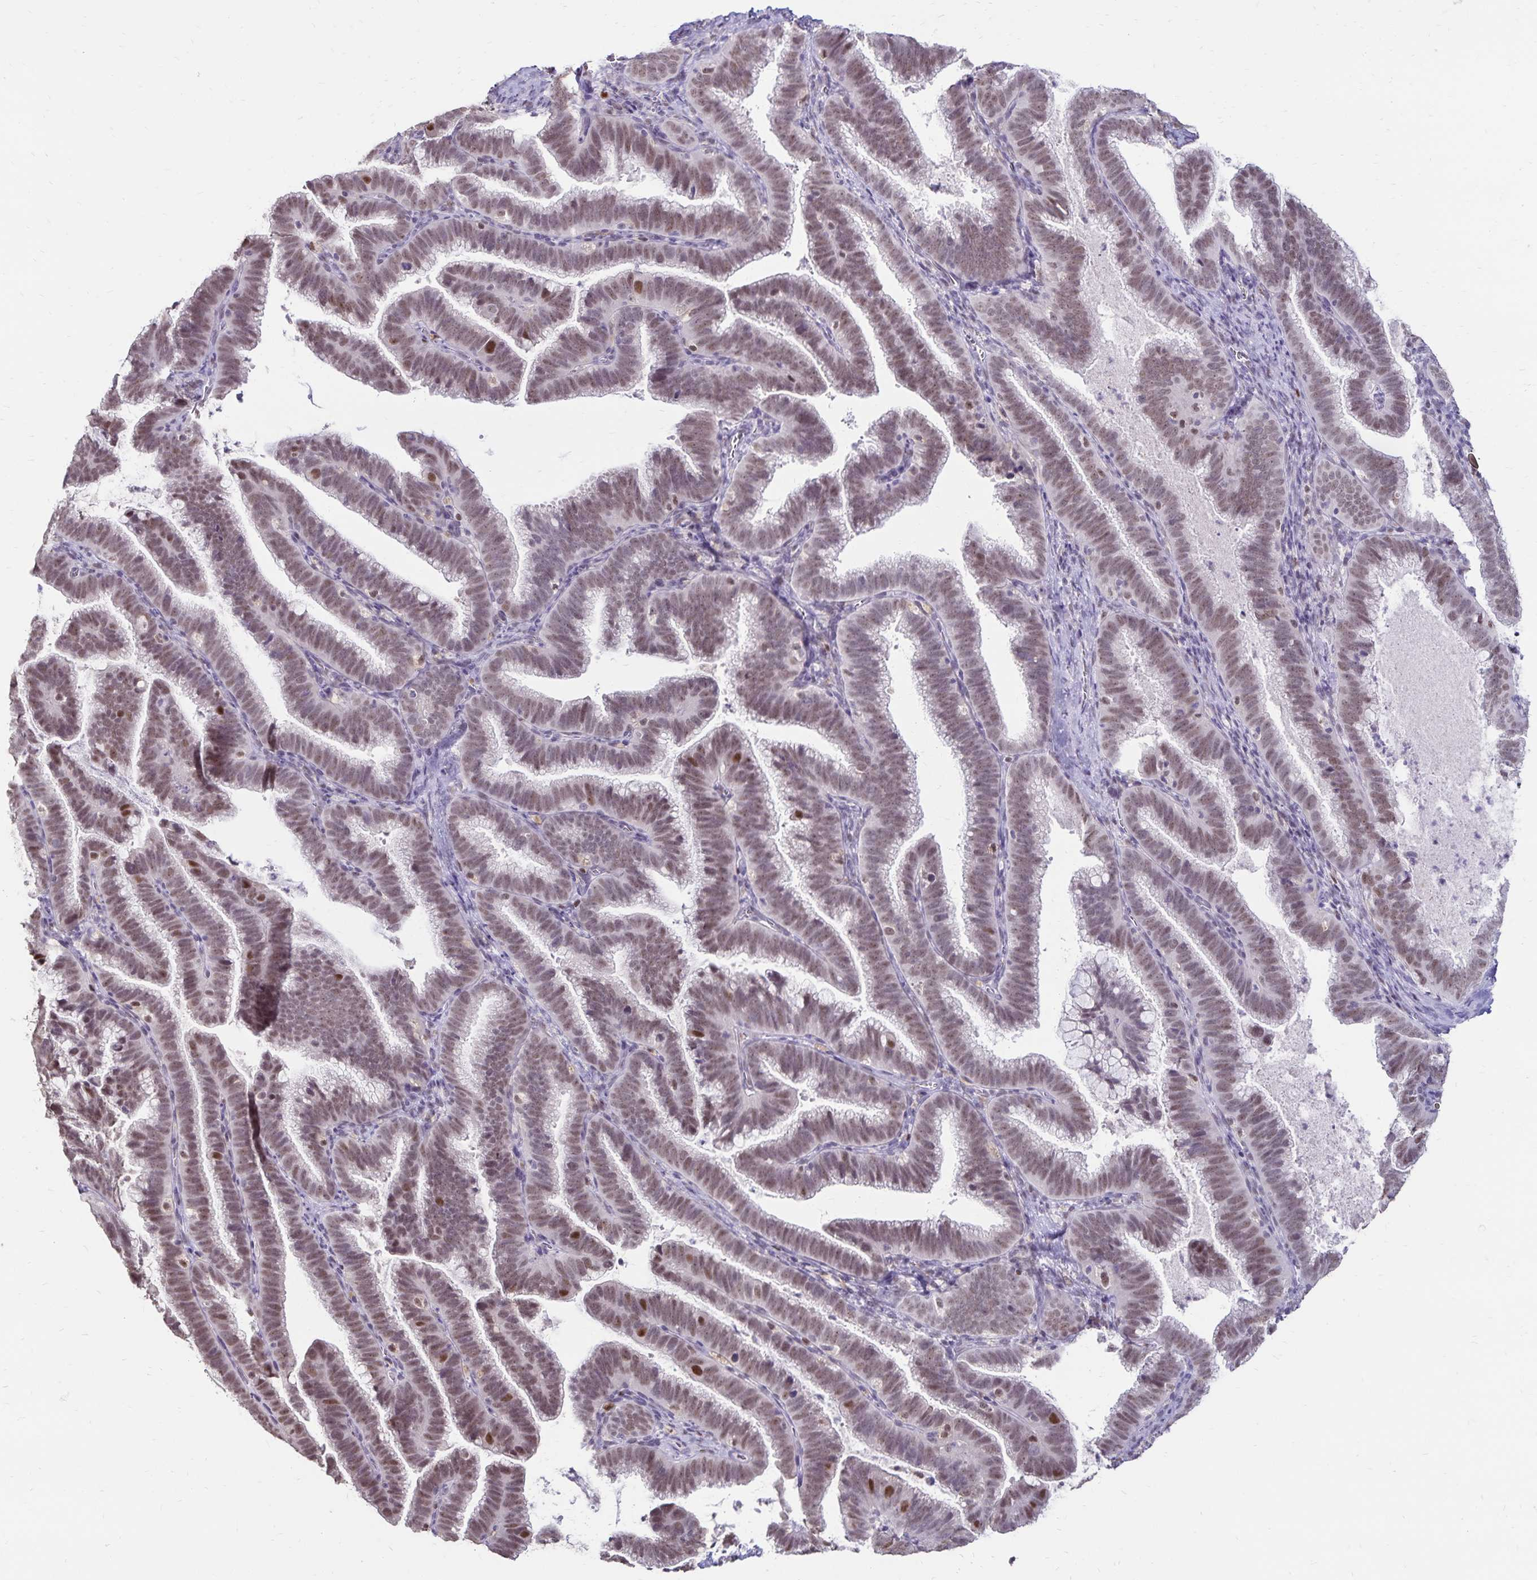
{"staining": {"intensity": "moderate", "quantity": ">75%", "location": "nuclear"}, "tissue": "cervical cancer", "cell_type": "Tumor cells", "image_type": "cancer", "snomed": [{"axis": "morphology", "description": "Adenocarcinoma, NOS"}, {"axis": "topography", "description": "Cervix"}], "caption": "Cervical cancer was stained to show a protein in brown. There is medium levels of moderate nuclear positivity in about >75% of tumor cells.", "gene": "POLB", "patient": {"sex": "female", "age": 61}}